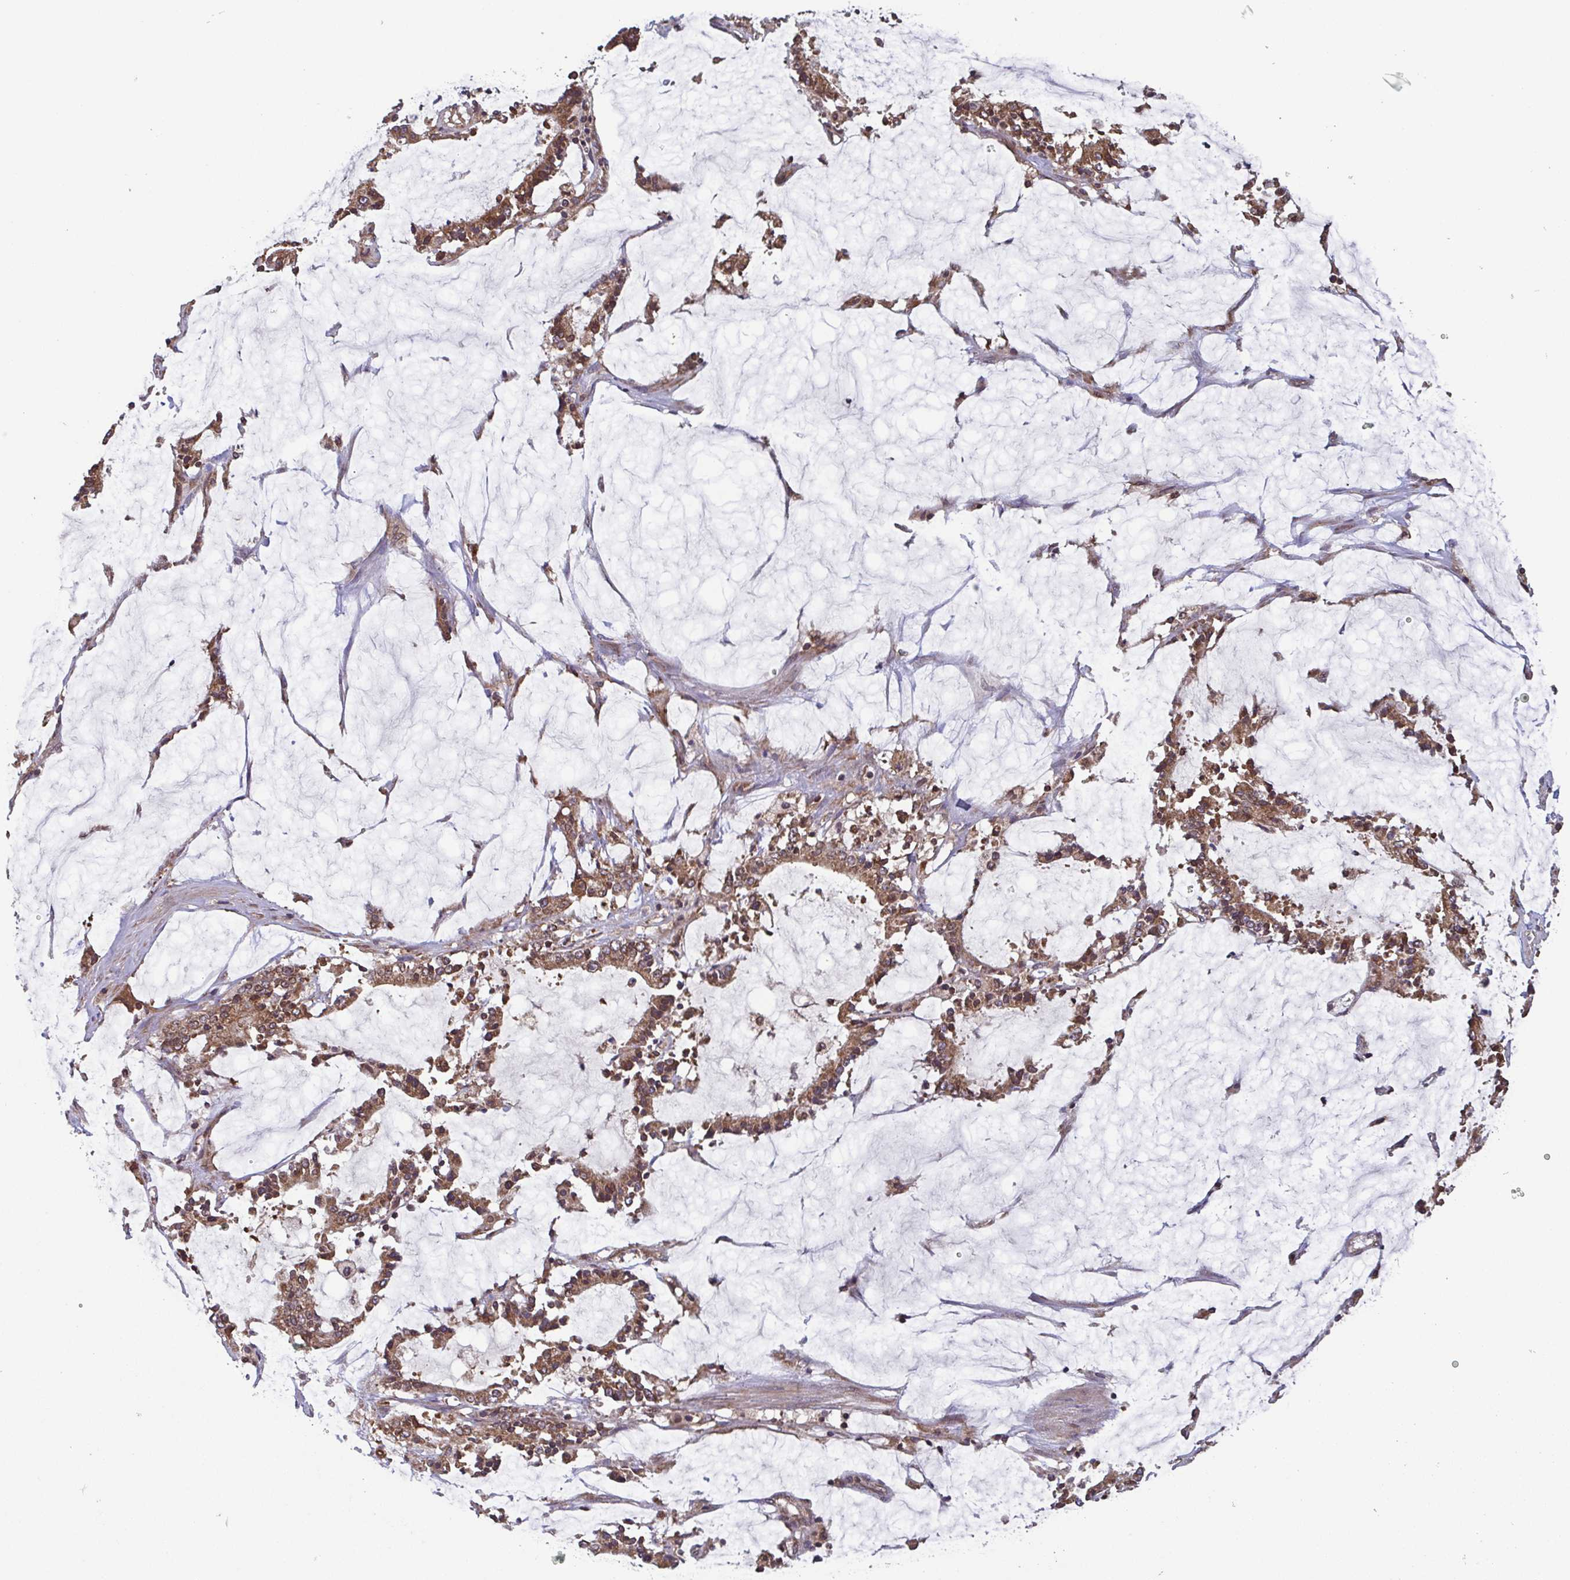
{"staining": {"intensity": "moderate", "quantity": ">75%", "location": "cytoplasmic/membranous"}, "tissue": "stomach cancer", "cell_type": "Tumor cells", "image_type": "cancer", "snomed": [{"axis": "morphology", "description": "Adenocarcinoma, NOS"}, {"axis": "topography", "description": "Stomach, upper"}], "caption": "Human stomach adenocarcinoma stained with a brown dye exhibits moderate cytoplasmic/membranous positive positivity in about >75% of tumor cells.", "gene": "COPB1", "patient": {"sex": "male", "age": 68}}